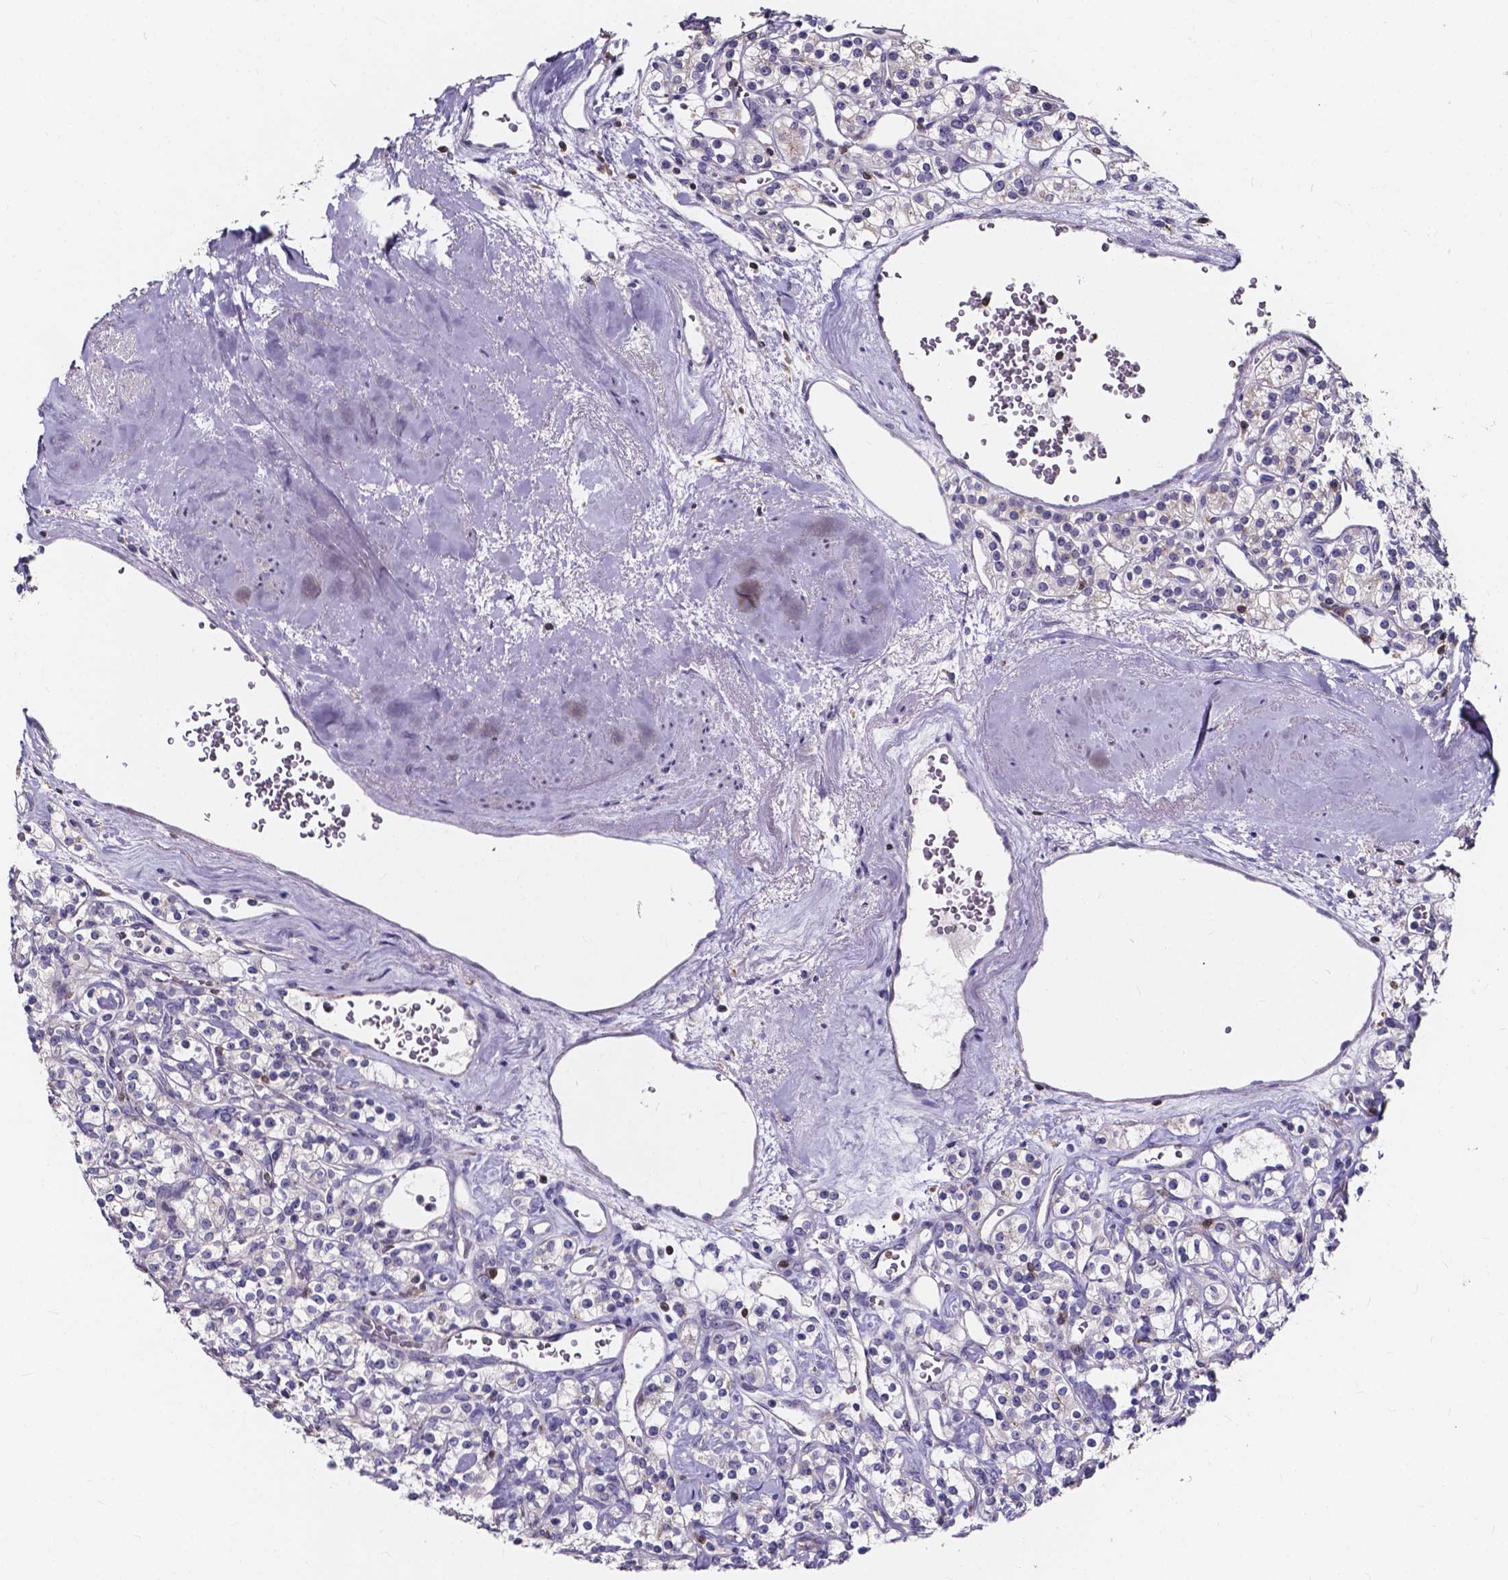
{"staining": {"intensity": "negative", "quantity": "none", "location": "none"}, "tissue": "renal cancer", "cell_type": "Tumor cells", "image_type": "cancer", "snomed": [{"axis": "morphology", "description": "Adenocarcinoma, NOS"}, {"axis": "topography", "description": "Kidney"}], "caption": "The image reveals no staining of tumor cells in adenocarcinoma (renal).", "gene": "THEMIS", "patient": {"sex": "male", "age": 77}}